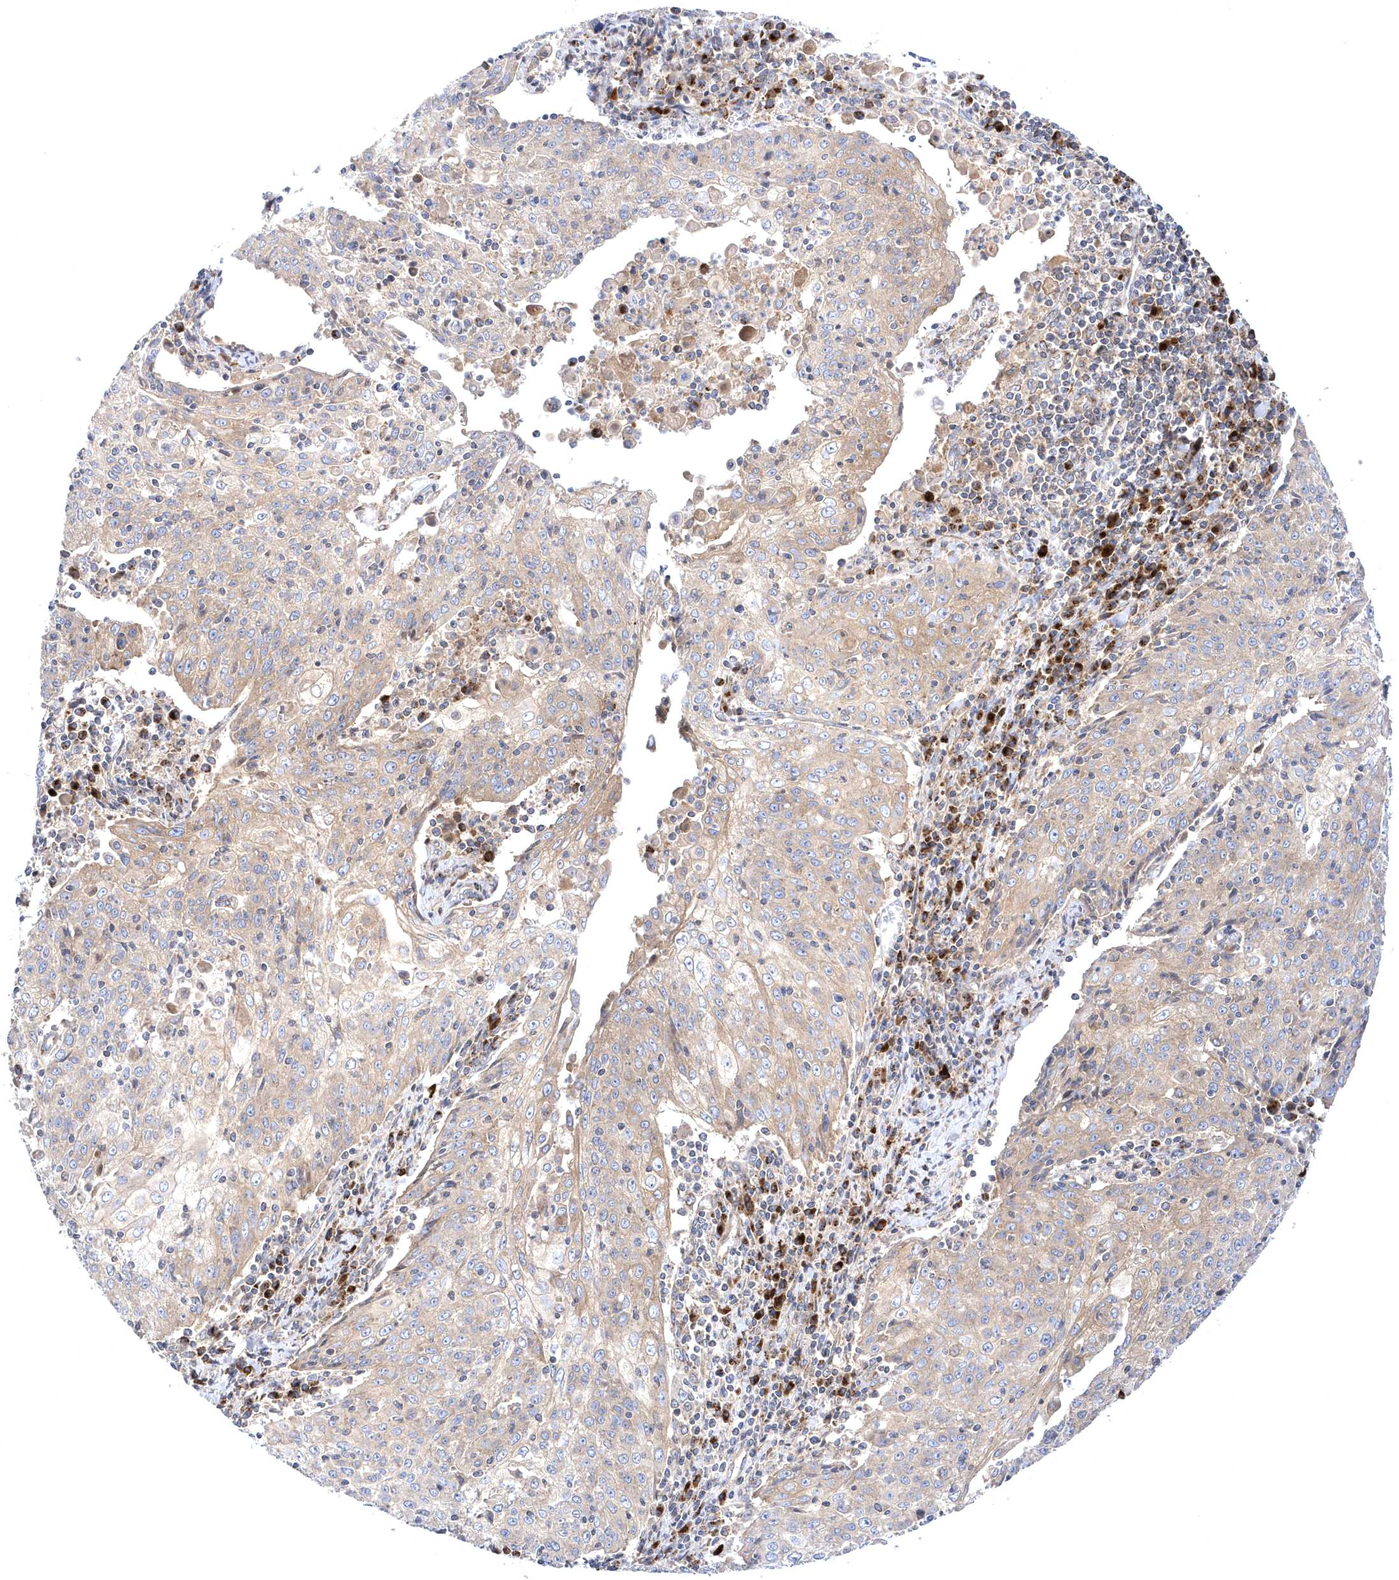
{"staining": {"intensity": "weak", "quantity": "<25%", "location": "cytoplasmic/membranous"}, "tissue": "cervical cancer", "cell_type": "Tumor cells", "image_type": "cancer", "snomed": [{"axis": "morphology", "description": "Squamous cell carcinoma, NOS"}, {"axis": "topography", "description": "Cervix"}], "caption": "Tumor cells are negative for brown protein staining in cervical cancer (squamous cell carcinoma). (Stains: DAB IHC with hematoxylin counter stain, Microscopy: brightfield microscopy at high magnification).", "gene": "COPB2", "patient": {"sex": "female", "age": 48}}